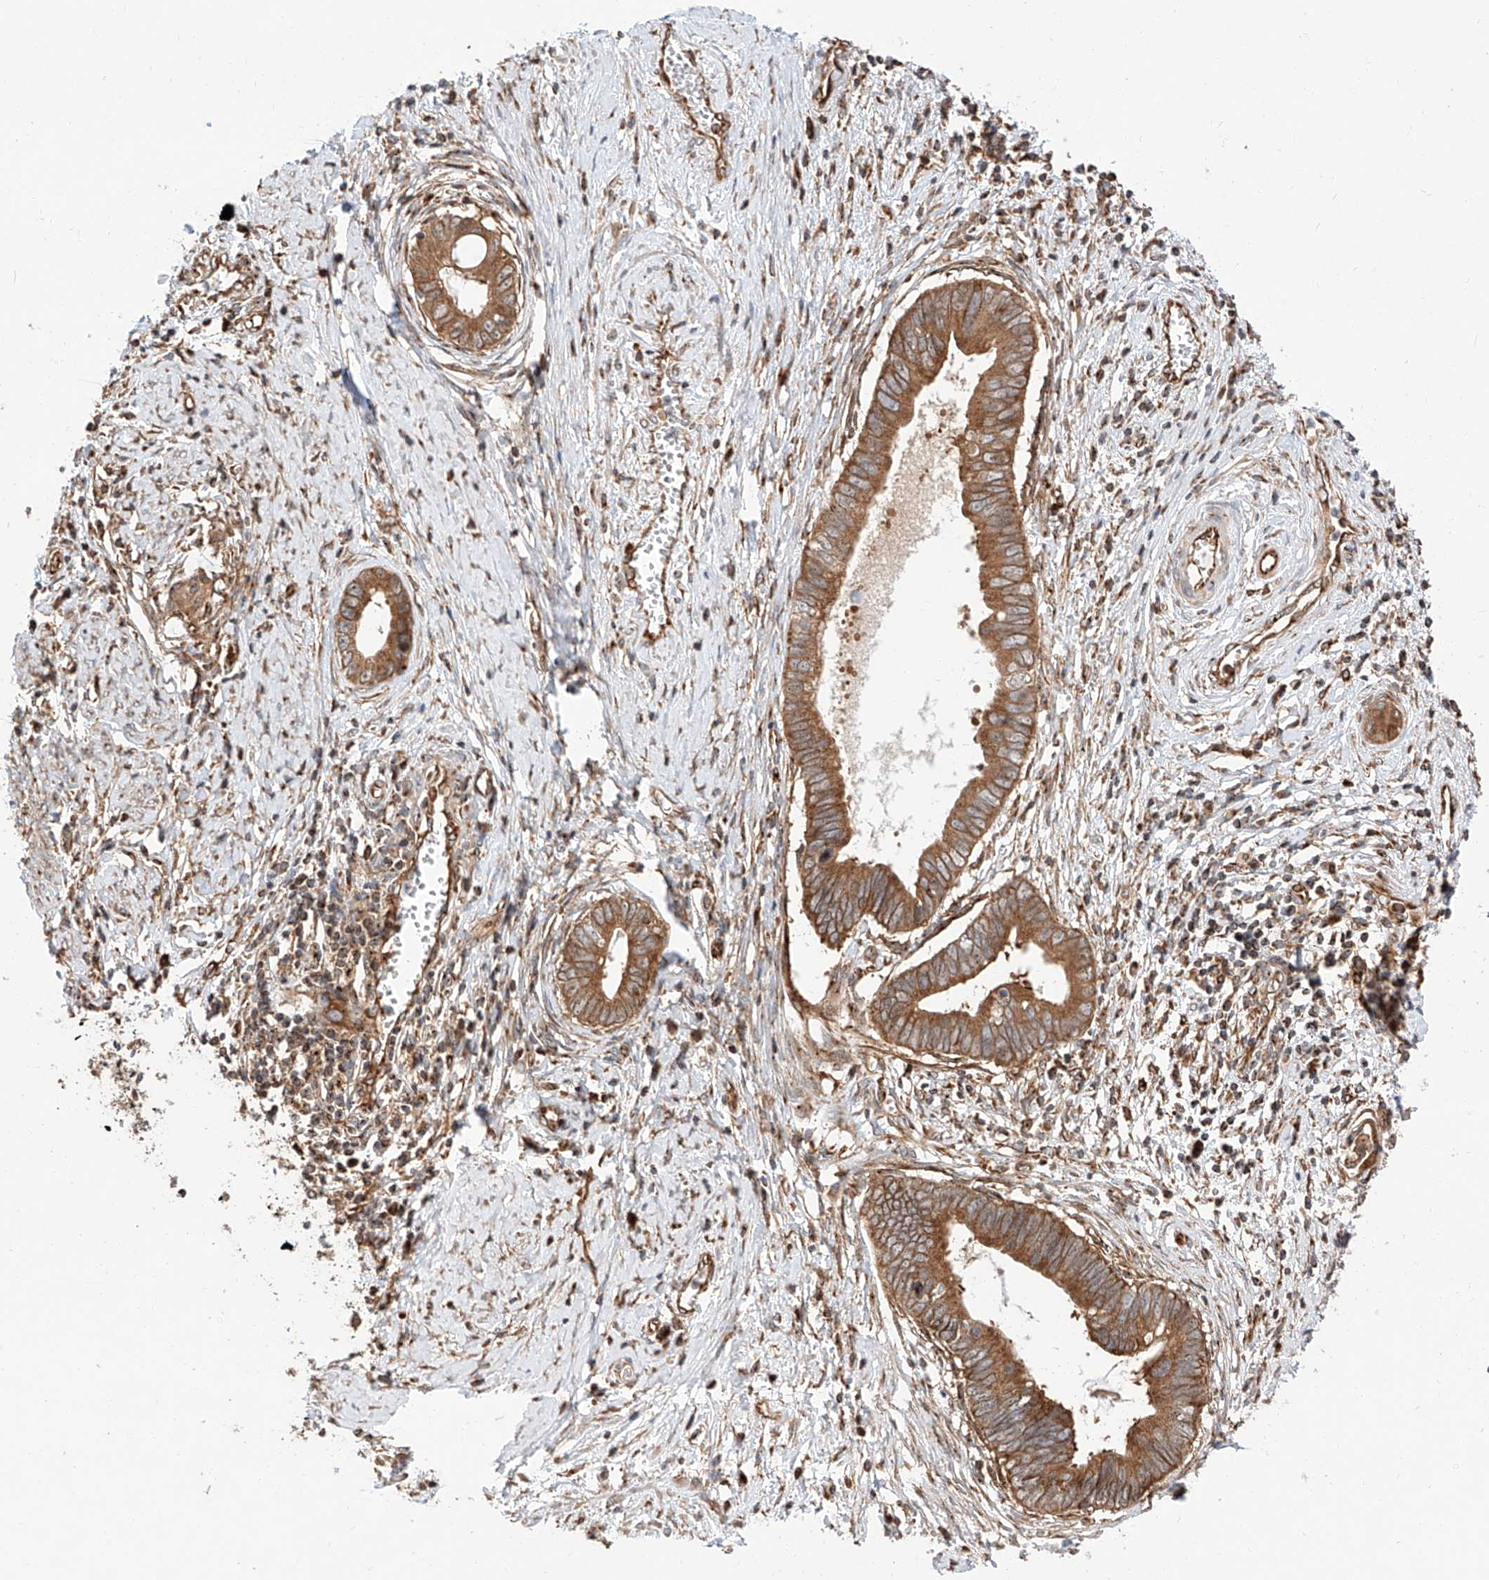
{"staining": {"intensity": "moderate", "quantity": ">75%", "location": "cytoplasmic/membranous"}, "tissue": "cervical cancer", "cell_type": "Tumor cells", "image_type": "cancer", "snomed": [{"axis": "morphology", "description": "Adenocarcinoma, NOS"}, {"axis": "topography", "description": "Cervix"}], "caption": "There is medium levels of moderate cytoplasmic/membranous staining in tumor cells of cervical cancer (adenocarcinoma), as demonstrated by immunohistochemical staining (brown color).", "gene": "ISCA2", "patient": {"sex": "female", "age": 44}}